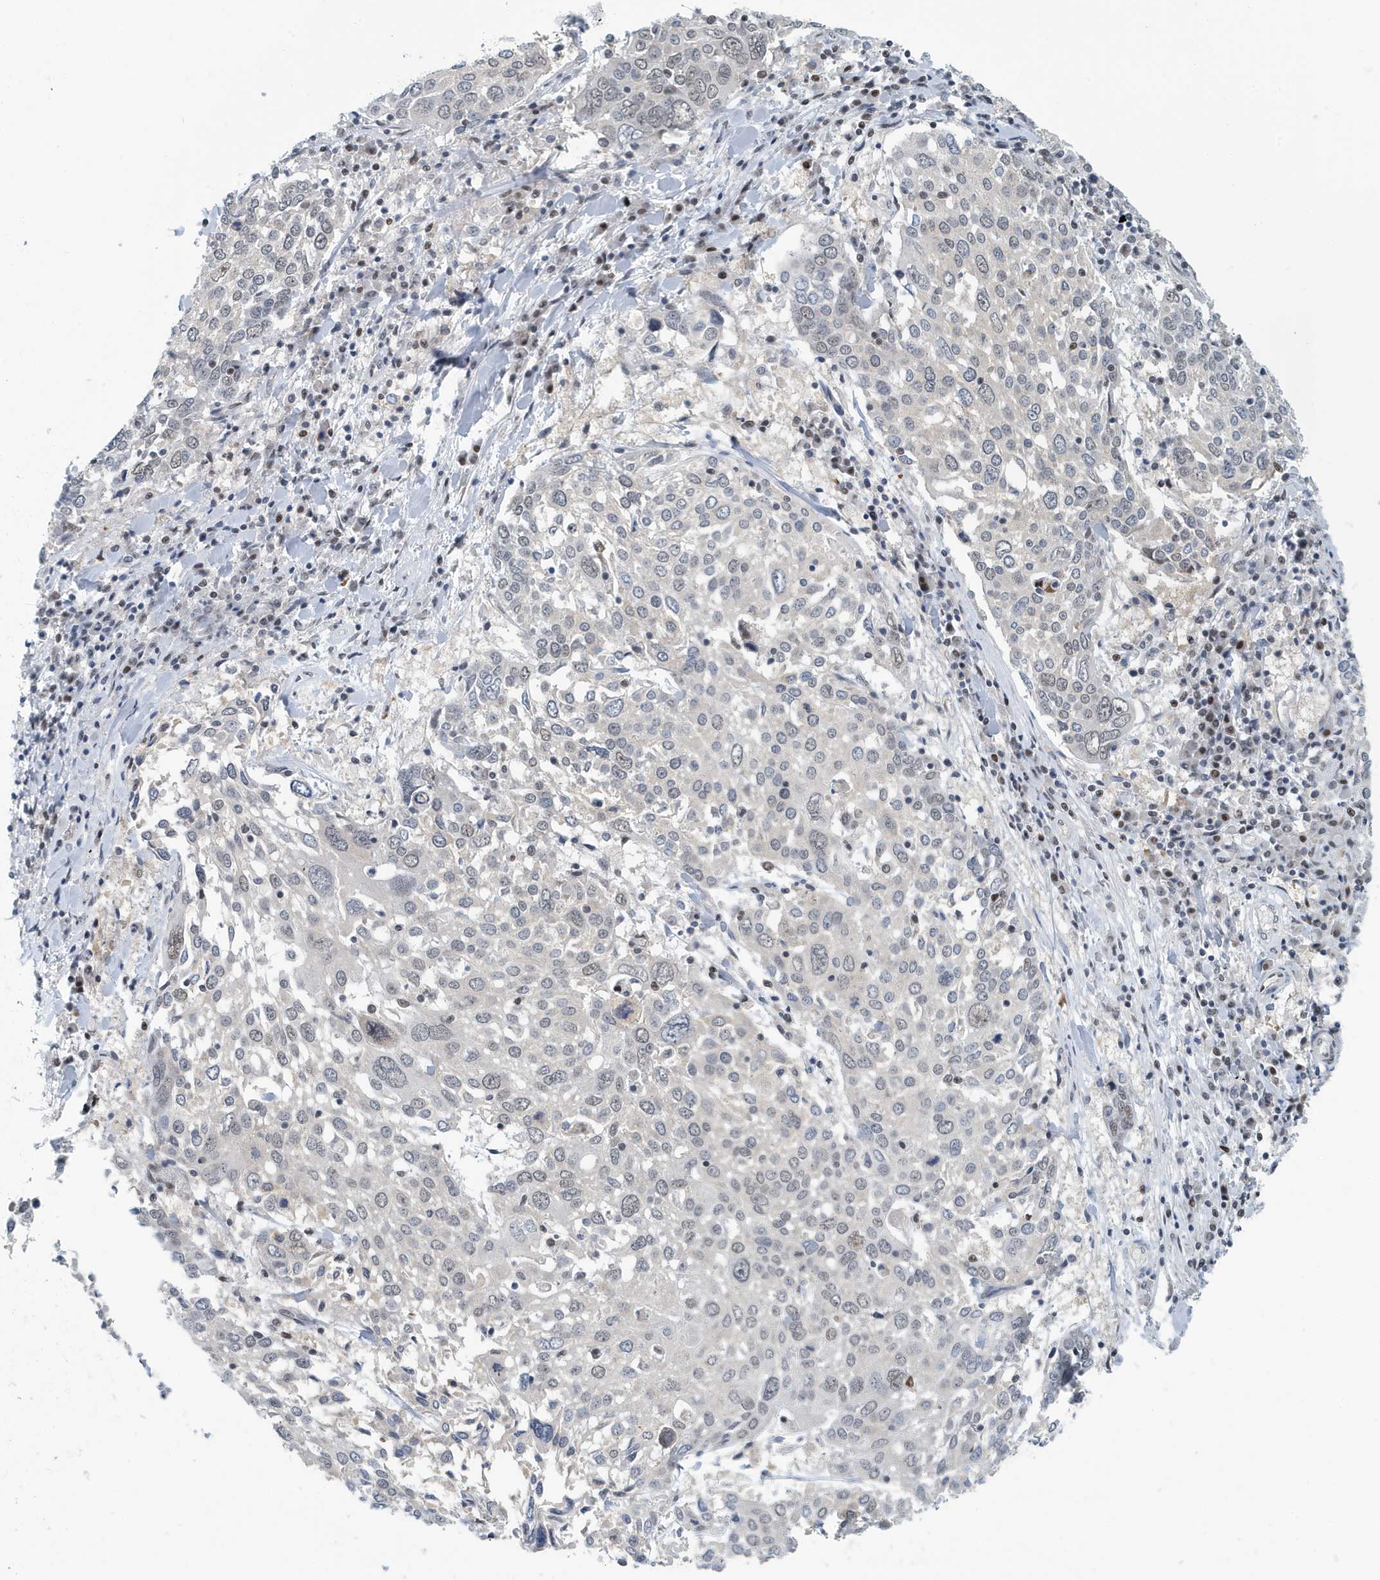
{"staining": {"intensity": "weak", "quantity": "<25%", "location": "nuclear"}, "tissue": "lung cancer", "cell_type": "Tumor cells", "image_type": "cancer", "snomed": [{"axis": "morphology", "description": "Squamous cell carcinoma, NOS"}, {"axis": "topography", "description": "Lung"}], "caption": "Immunohistochemistry of lung cancer (squamous cell carcinoma) reveals no positivity in tumor cells. The staining was performed using DAB to visualize the protein expression in brown, while the nuclei were stained in blue with hematoxylin (Magnification: 20x).", "gene": "KIF15", "patient": {"sex": "male", "age": 65}}